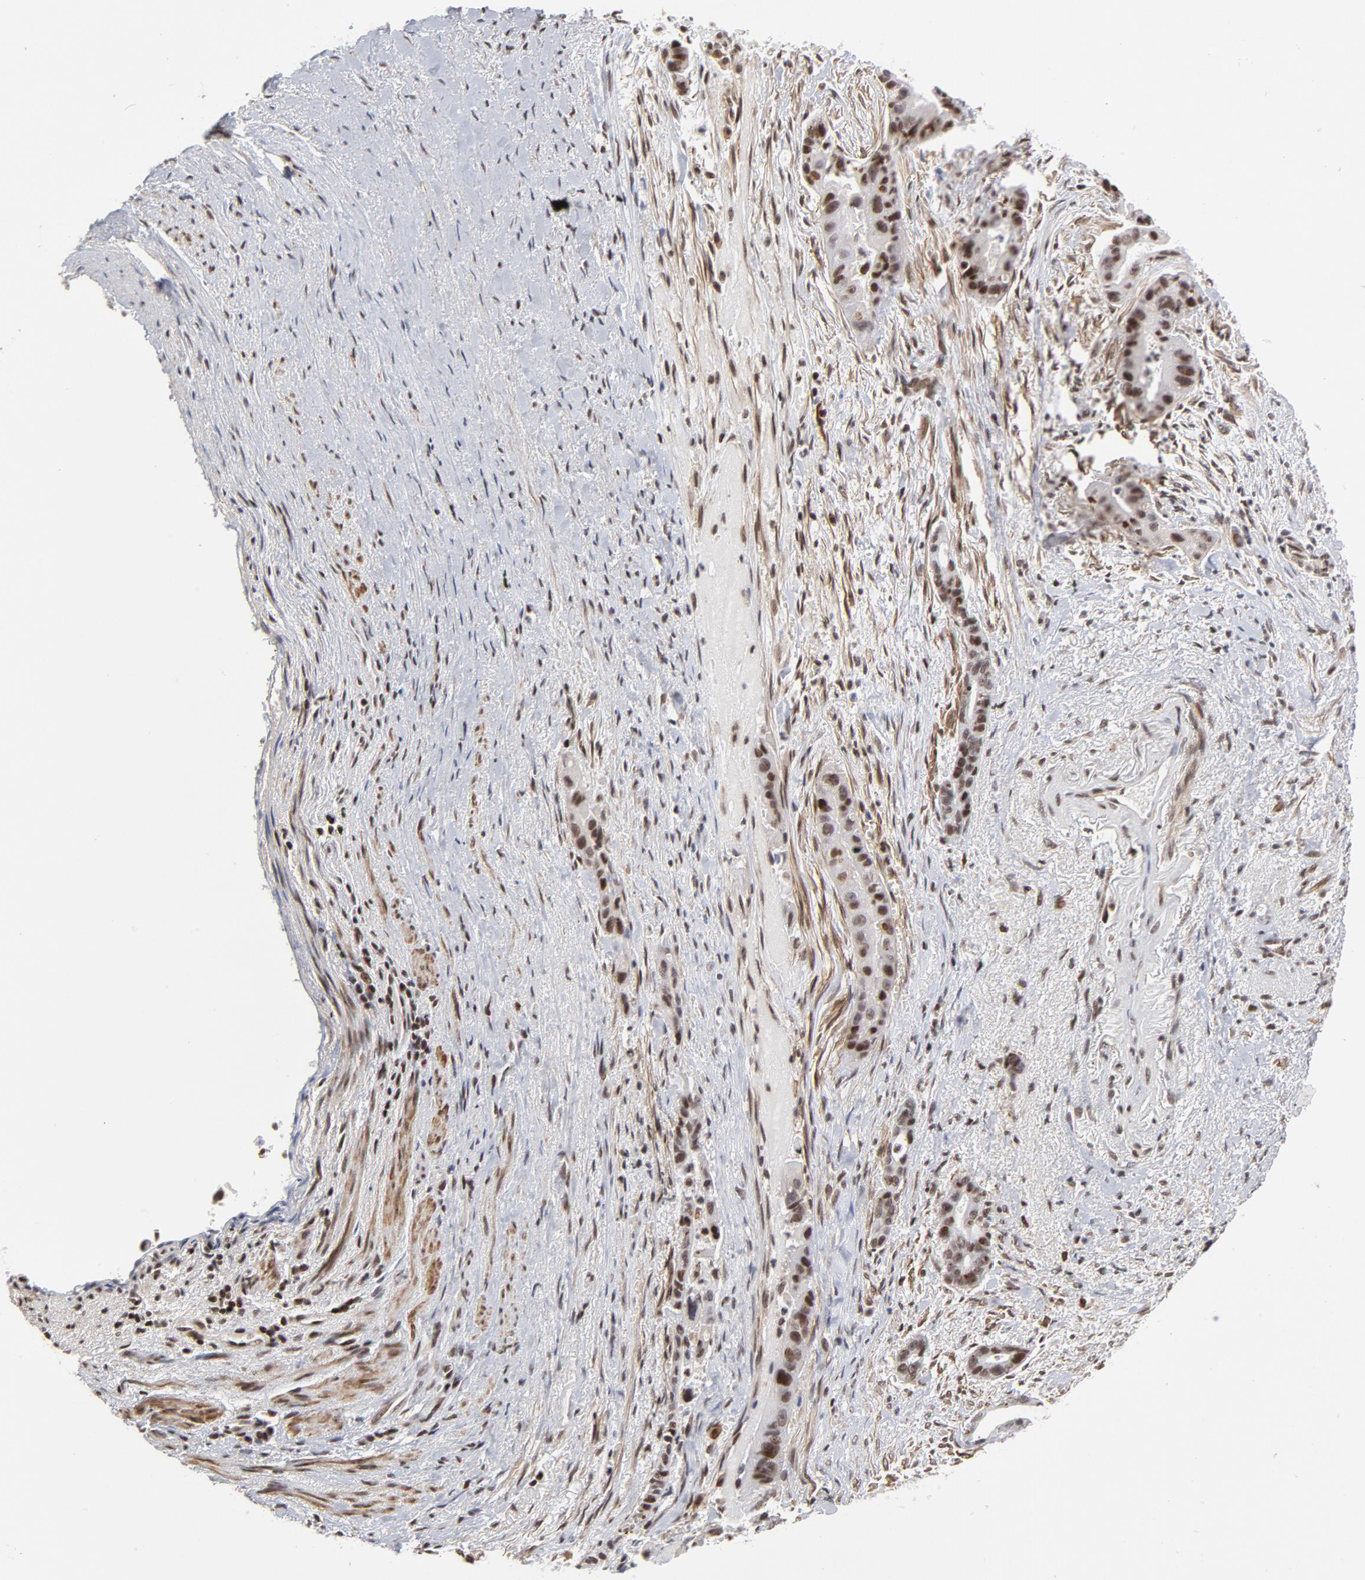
{"staining": {"intensity": "strong", "quantity": ">75%", "location": "nuclear"}, "tissue": "liver cancer", "cell_type": "Tumor cells", "image_type": "cancer", "snomed": [{"axis": "morphology", "description": "Cholangiocarcinoma"}, {"axis": "topography", "description": "Liver"}], "caption": "Protein expression analysis of human cholangiocarcinoma (liver) reveals strong nuclear positivity in approximately >75% of tumor cells.", "gene": "CTCF", "patient": {"sex": "female", "age": 55}}